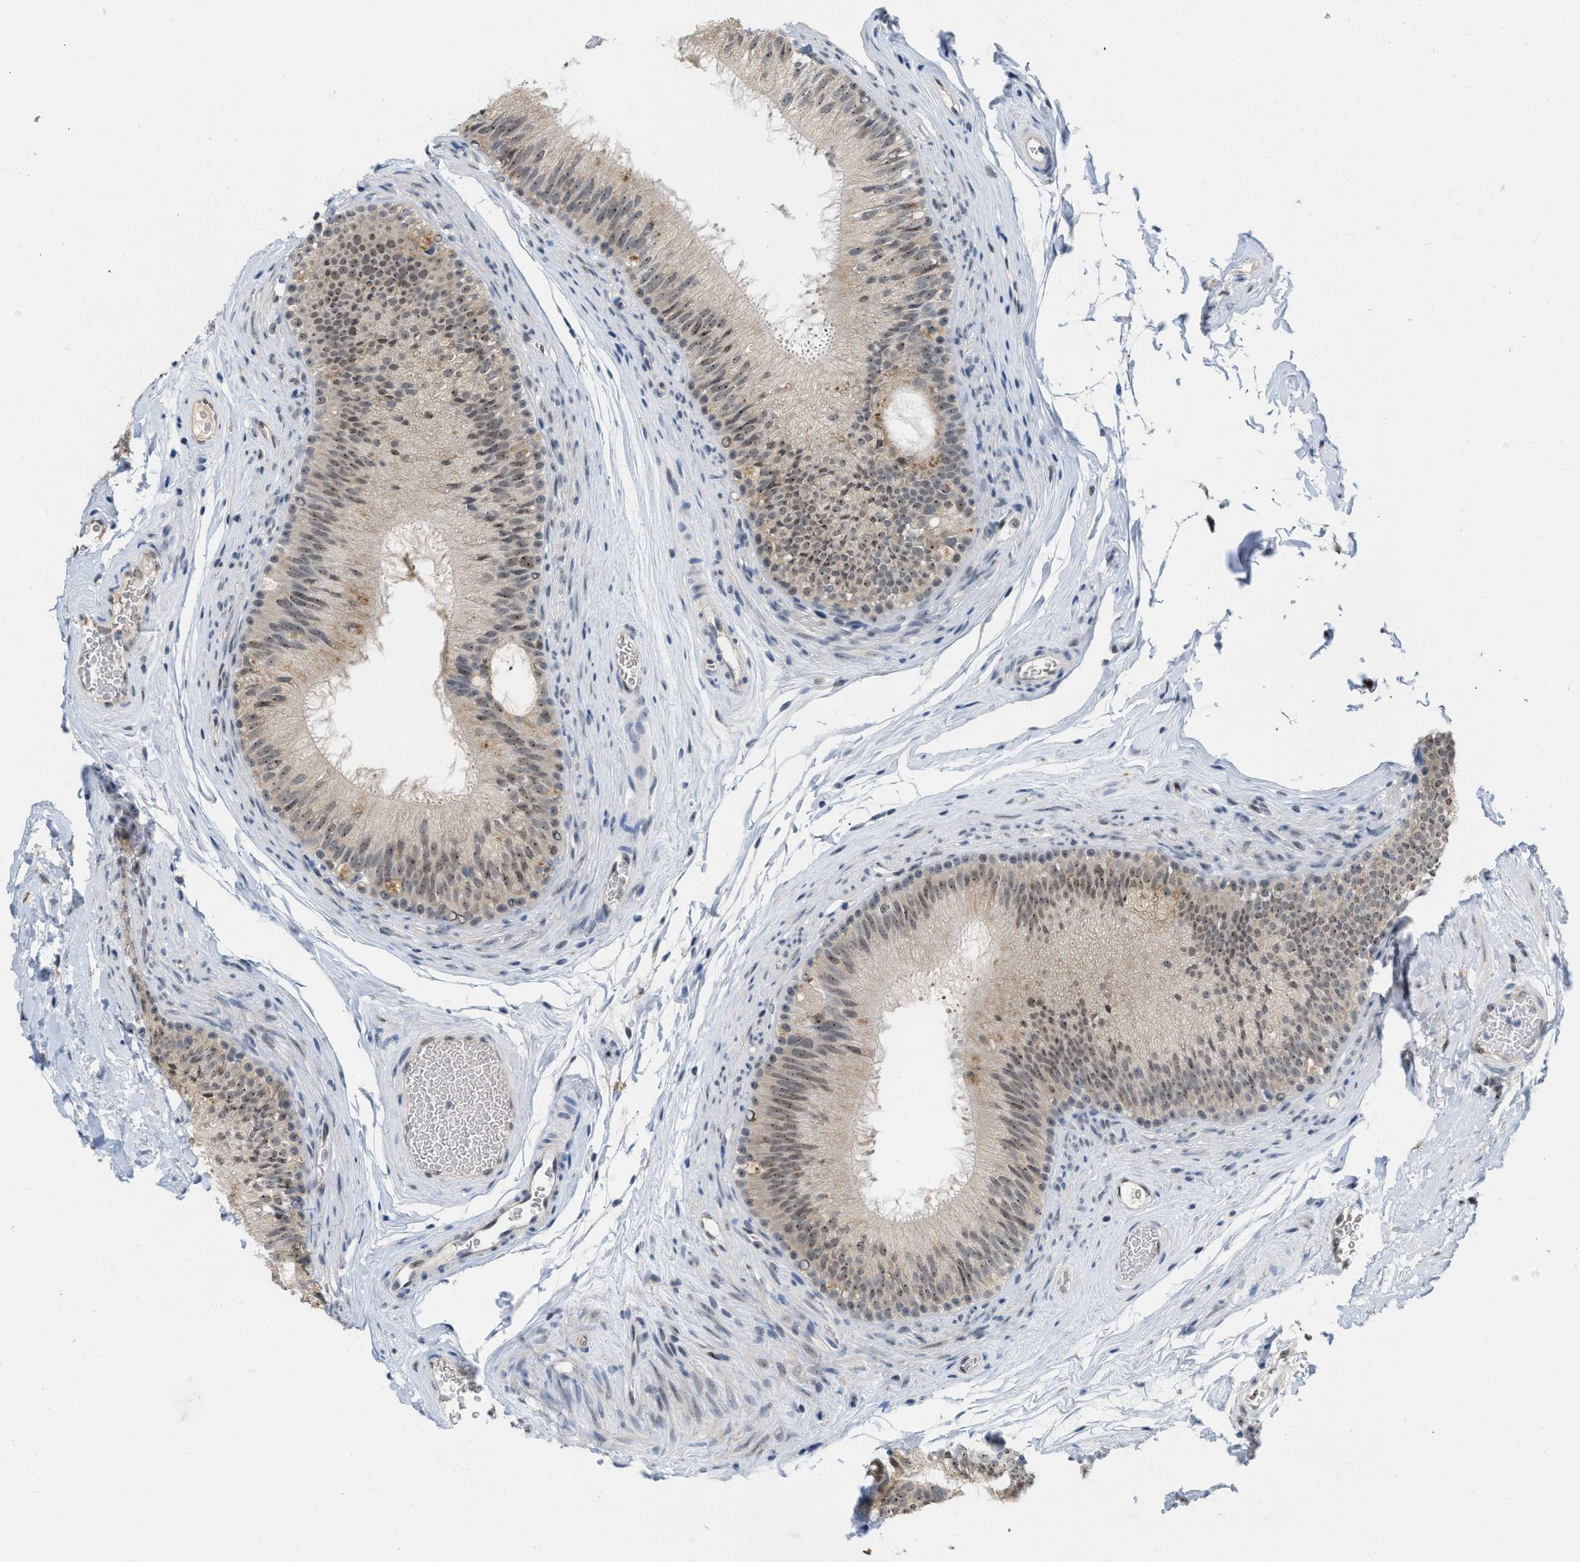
{"staining": {"intensity": "moderate", "quantity": ">75%", "location": "nuclear"}, "tissue": "epididymis", "cell_type": "Glandular cells", "image_type": "normal", "snomed": [{"axis": "morphology", "description": "Normal tissue, NOS"}, {"axis": "topography", "description": "Testis"}, {"axis": "topography", "description": "Epididymis"}], "caption": "Immunohistochemistry (DAB) staining of unremarkable human epididymis shows moderate nuclear protein staining in approximately >75% of glandular cells.", "gene": "ELAC2", "patient": {"sex": "male", "age": 36}}